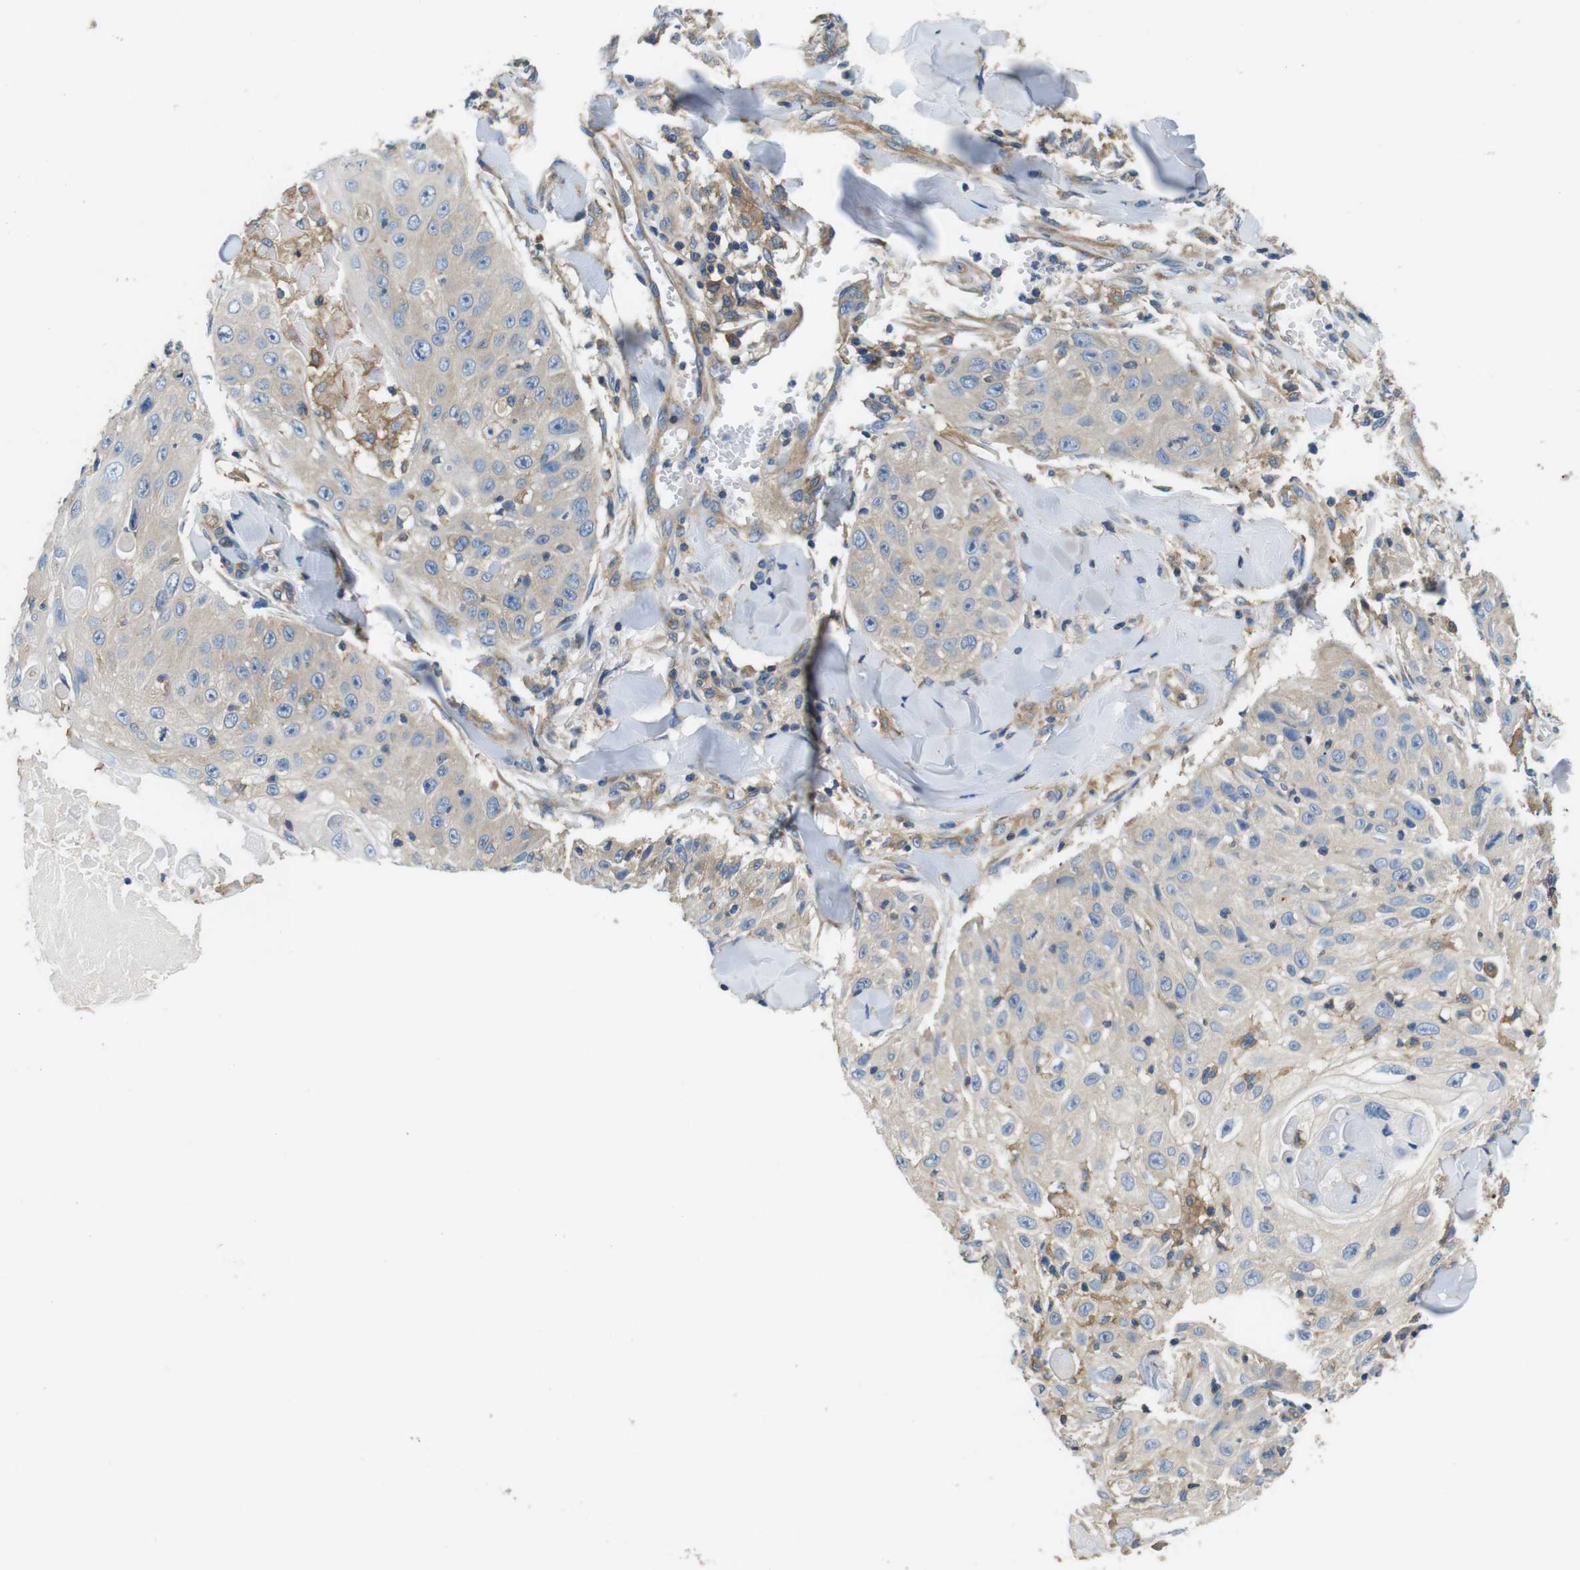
{"staining": {"intensity": "weak", "quantity": ">75%", "location": "cytoplasmic/membranous"}, "tissue": "skin cancer", "cell_type": "Tumor cells", "image_type": "cancer", "snomed": [{"axis": "morphology", "description": "Squamous cell carcinoma, NOS"}, {"axis": "topography", "description": "Skin"}], "caption": "Skin cancer (squamous cell carcinoma) stained for a protein (brown) displays weak cytoplasmic/membranous positive staining in about >75% of tumor cells.", "gene": "DENND4C", "patient": {"sex": "male", "age": 86}}